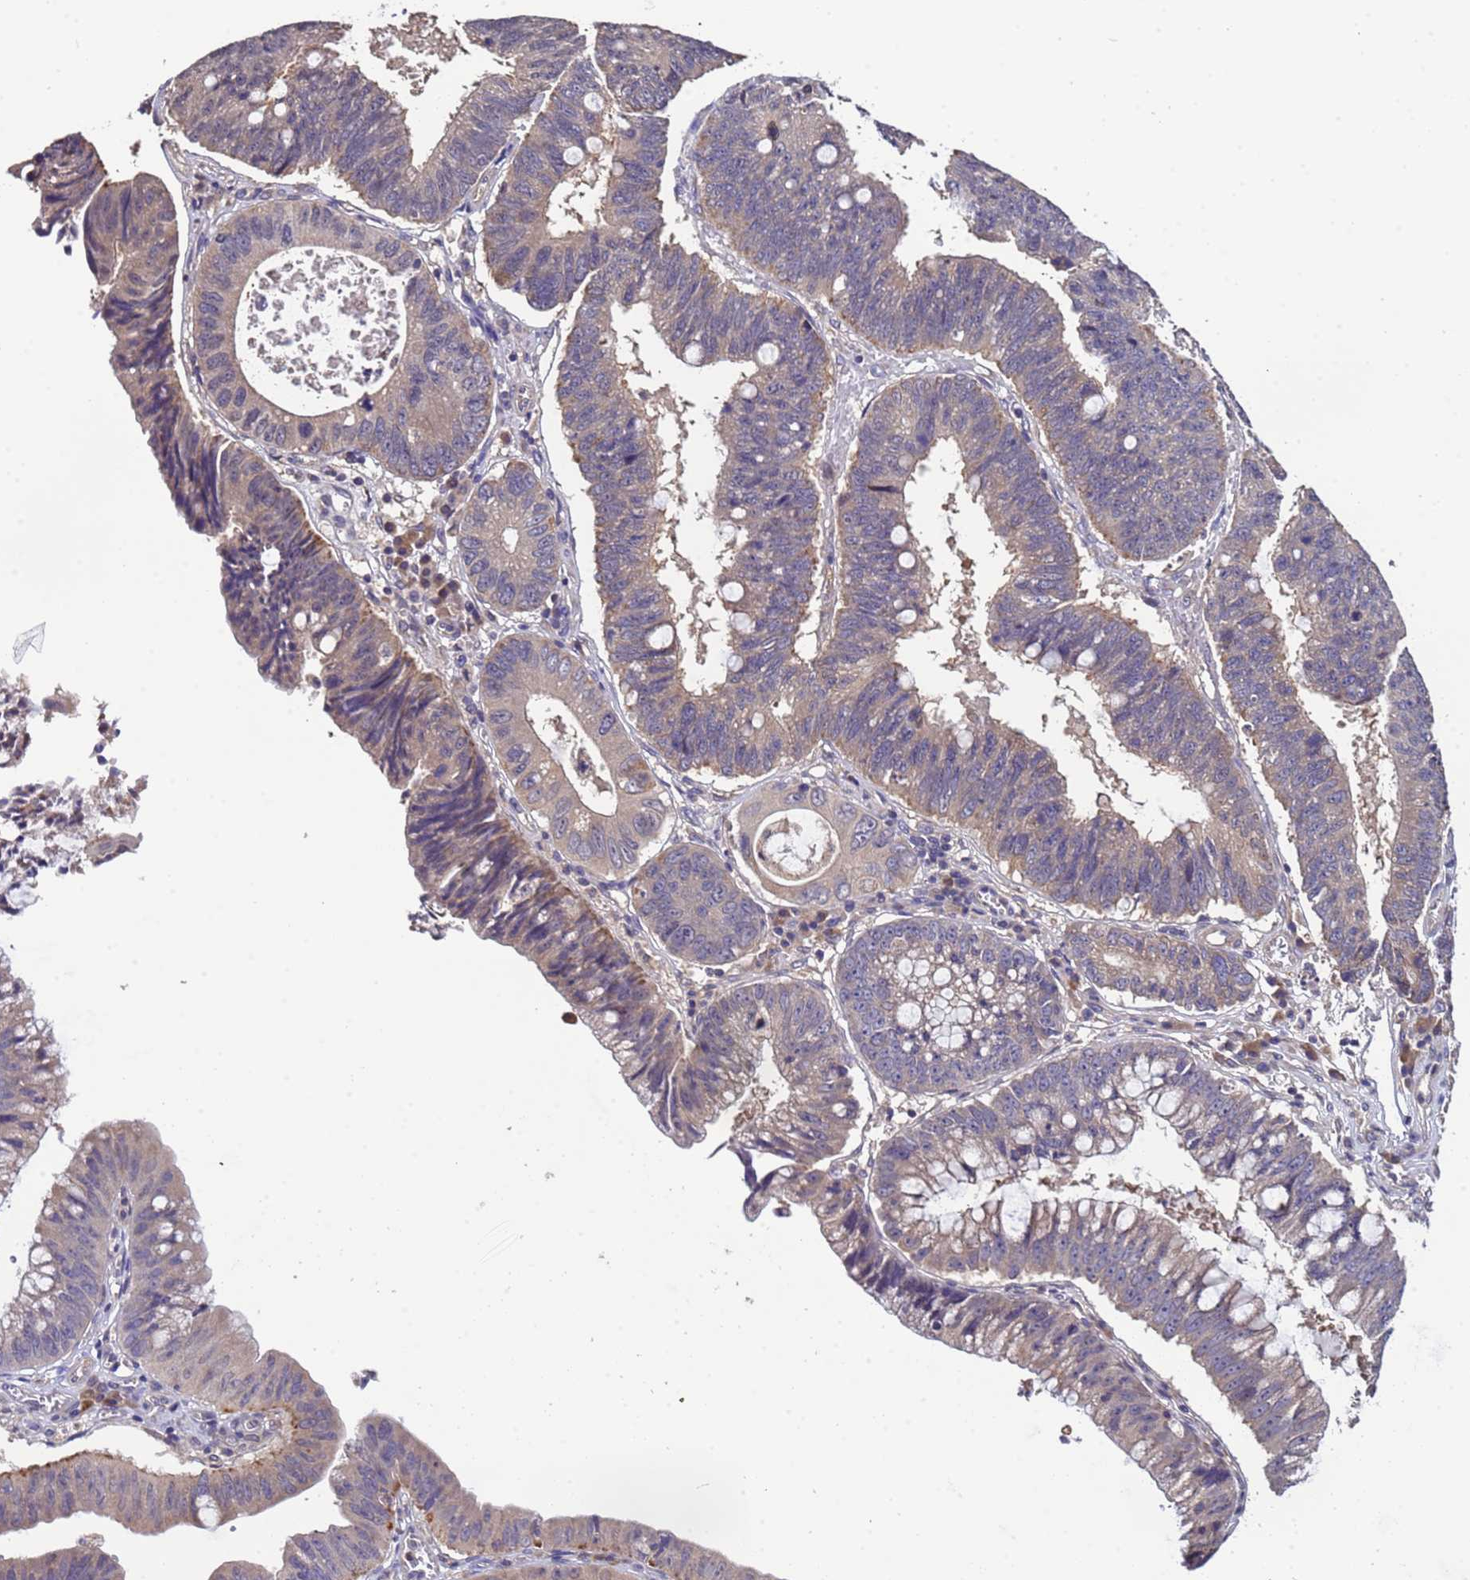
{"staining": {"intensity": "weak", "quantity": "<25%", "location": "cytoplasmic/membranous"}, "tissue": "stomach cancer", "cell_type": "Tumor cells", "image_type": "cancer", "snomed": [{"axis": "morphology", "description": "Adenocarcinoma, NOS"}, {"axis": "topography", "description": "Stomach"}], "caption": "Protein analysis of stomach cancer (adenocarcinoma) exhibits no significant expression in tumor cells.", "gene": "ELMOD2", "patient": {"sex": "male", "age": 59}}